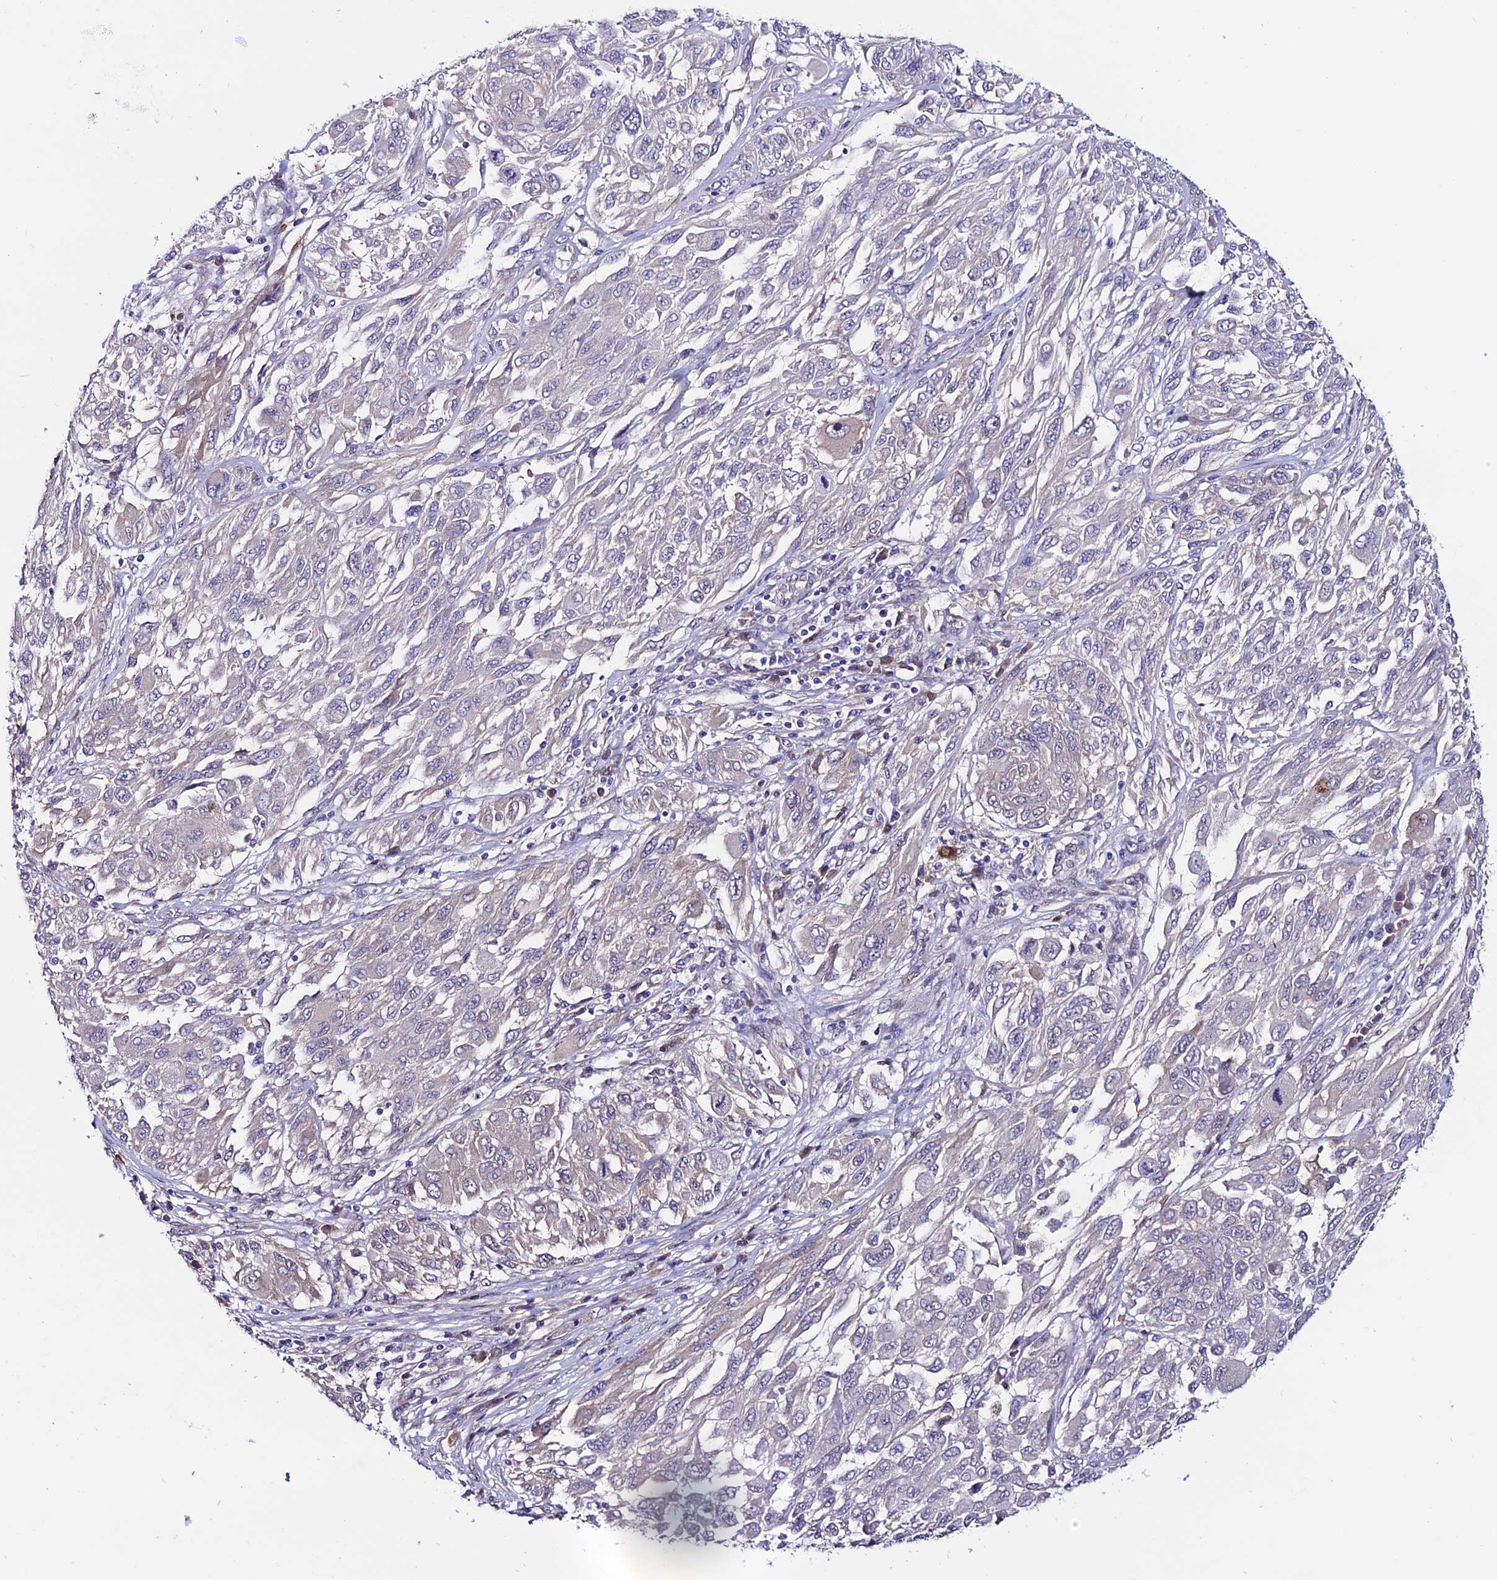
{"staining": {"intensity": "negative", "quantity": "none", "location": "none"}, "tissue": "melanoma", "cell_type": "Tumor cells", "image_type": "cancer", "snomed": [{"axis": "morphology", "description": "Malignant melanoma, NOS"}, {"axis": "topography", "description": "Skin"}], "caption": "Protein analysis of malignant melanoma shows no significant staining in tumor cells.", "gene": "FZD8", "patient": {"sex": "female", "age": 91}}